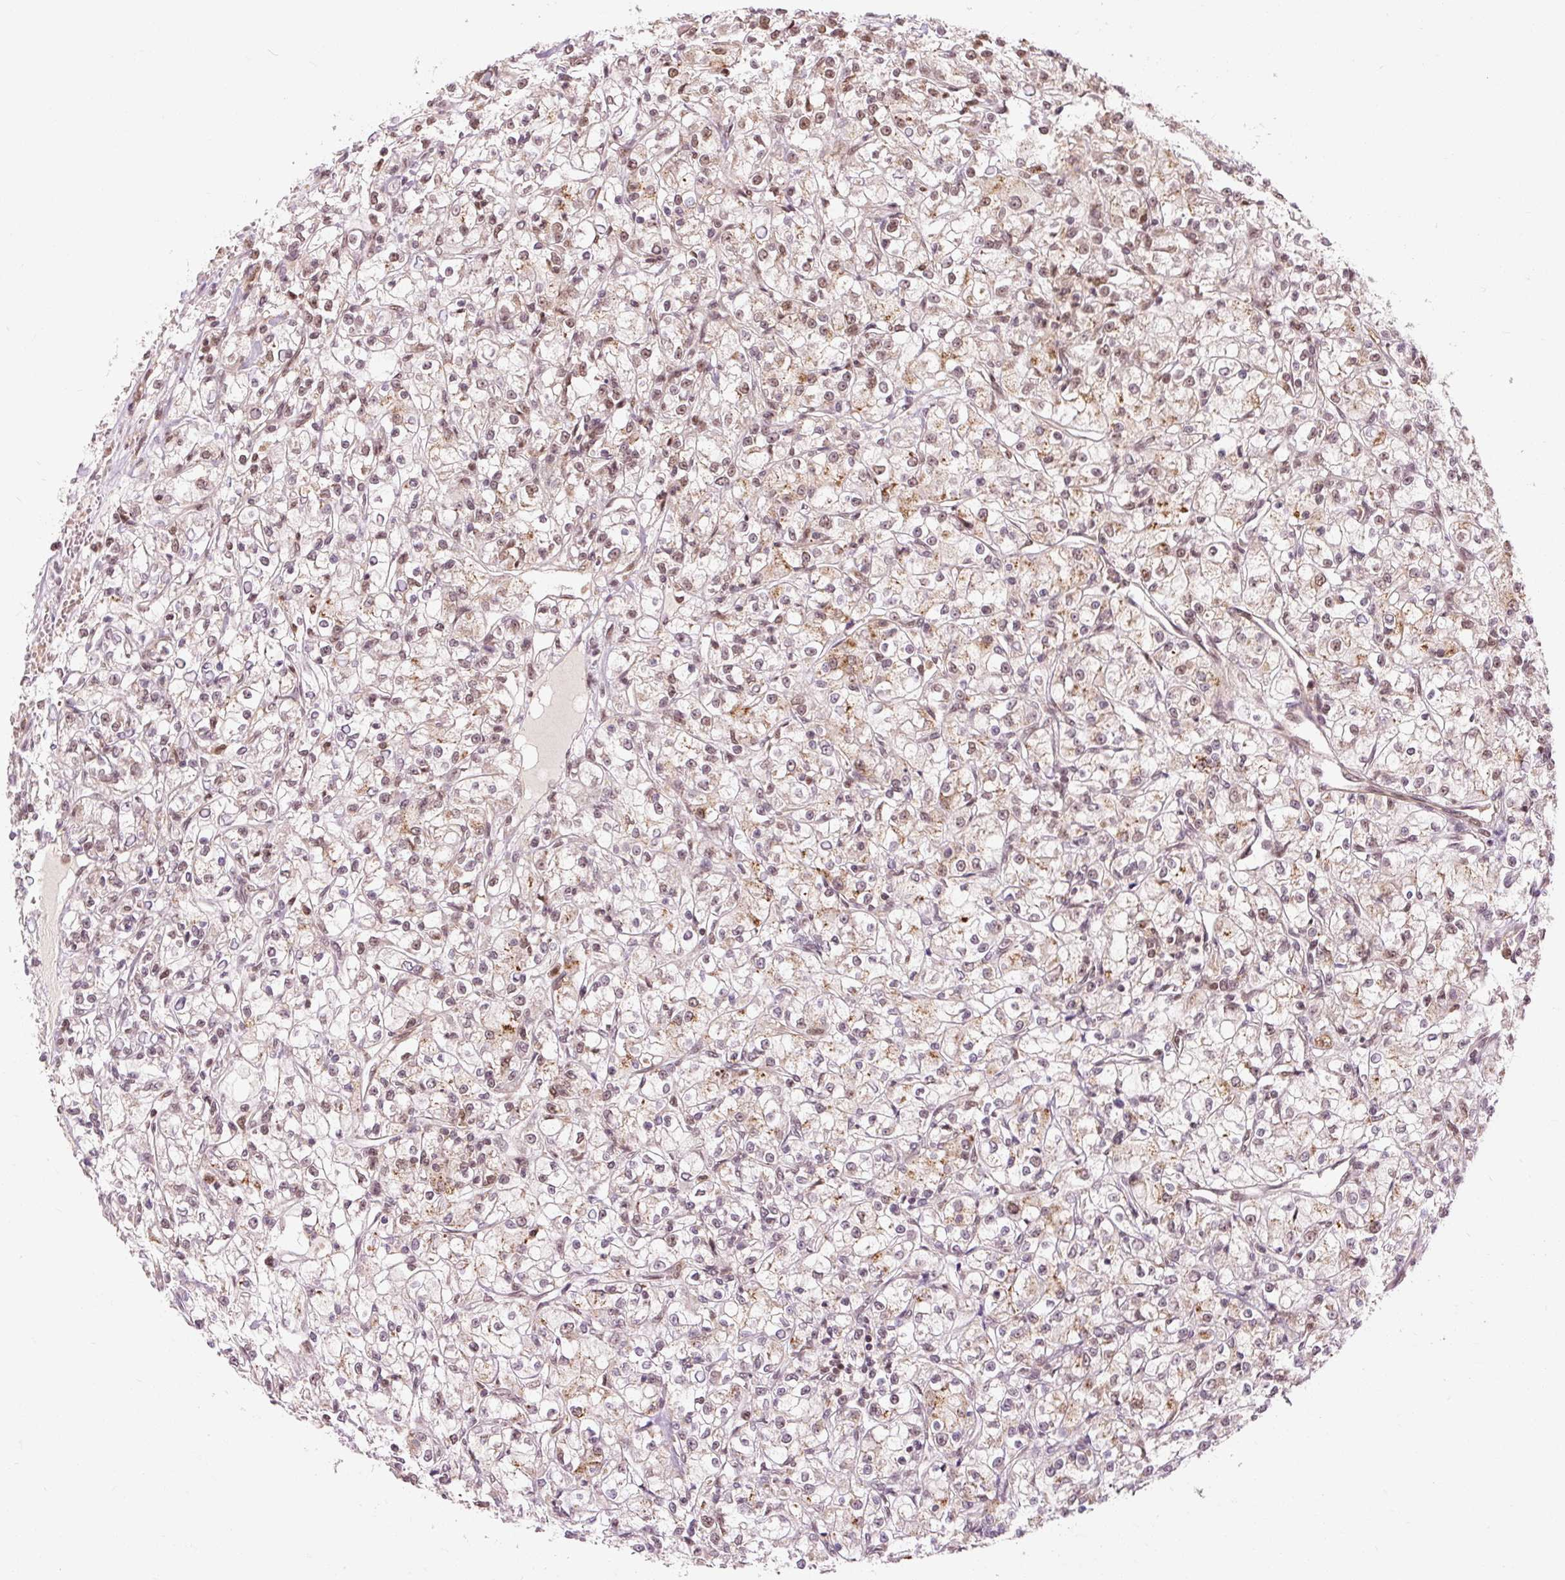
{"staining": {"intensity": "moderate", "quantity": "<25%", "location": "cytoplasmic/membranous,nuclear"}, "tissue": "renal cancer", "cell_type": "Tumor cells", "image_type": "cancer", "snomed": [{"axis": "morphology", "description": "Adenocarcinoma, NOS"}, {"axis": "topography", "description": "Kidney"}], "caption": "Immunohistochemical staining of renal cancer (adenocarcinoma) reveals low levels of moderate cytoplasmic/membranous and nuclear expression in approximately <25% of tumor cells.", "gene": "CSTF1", "patient": {"sex": "female", "age": 59}}